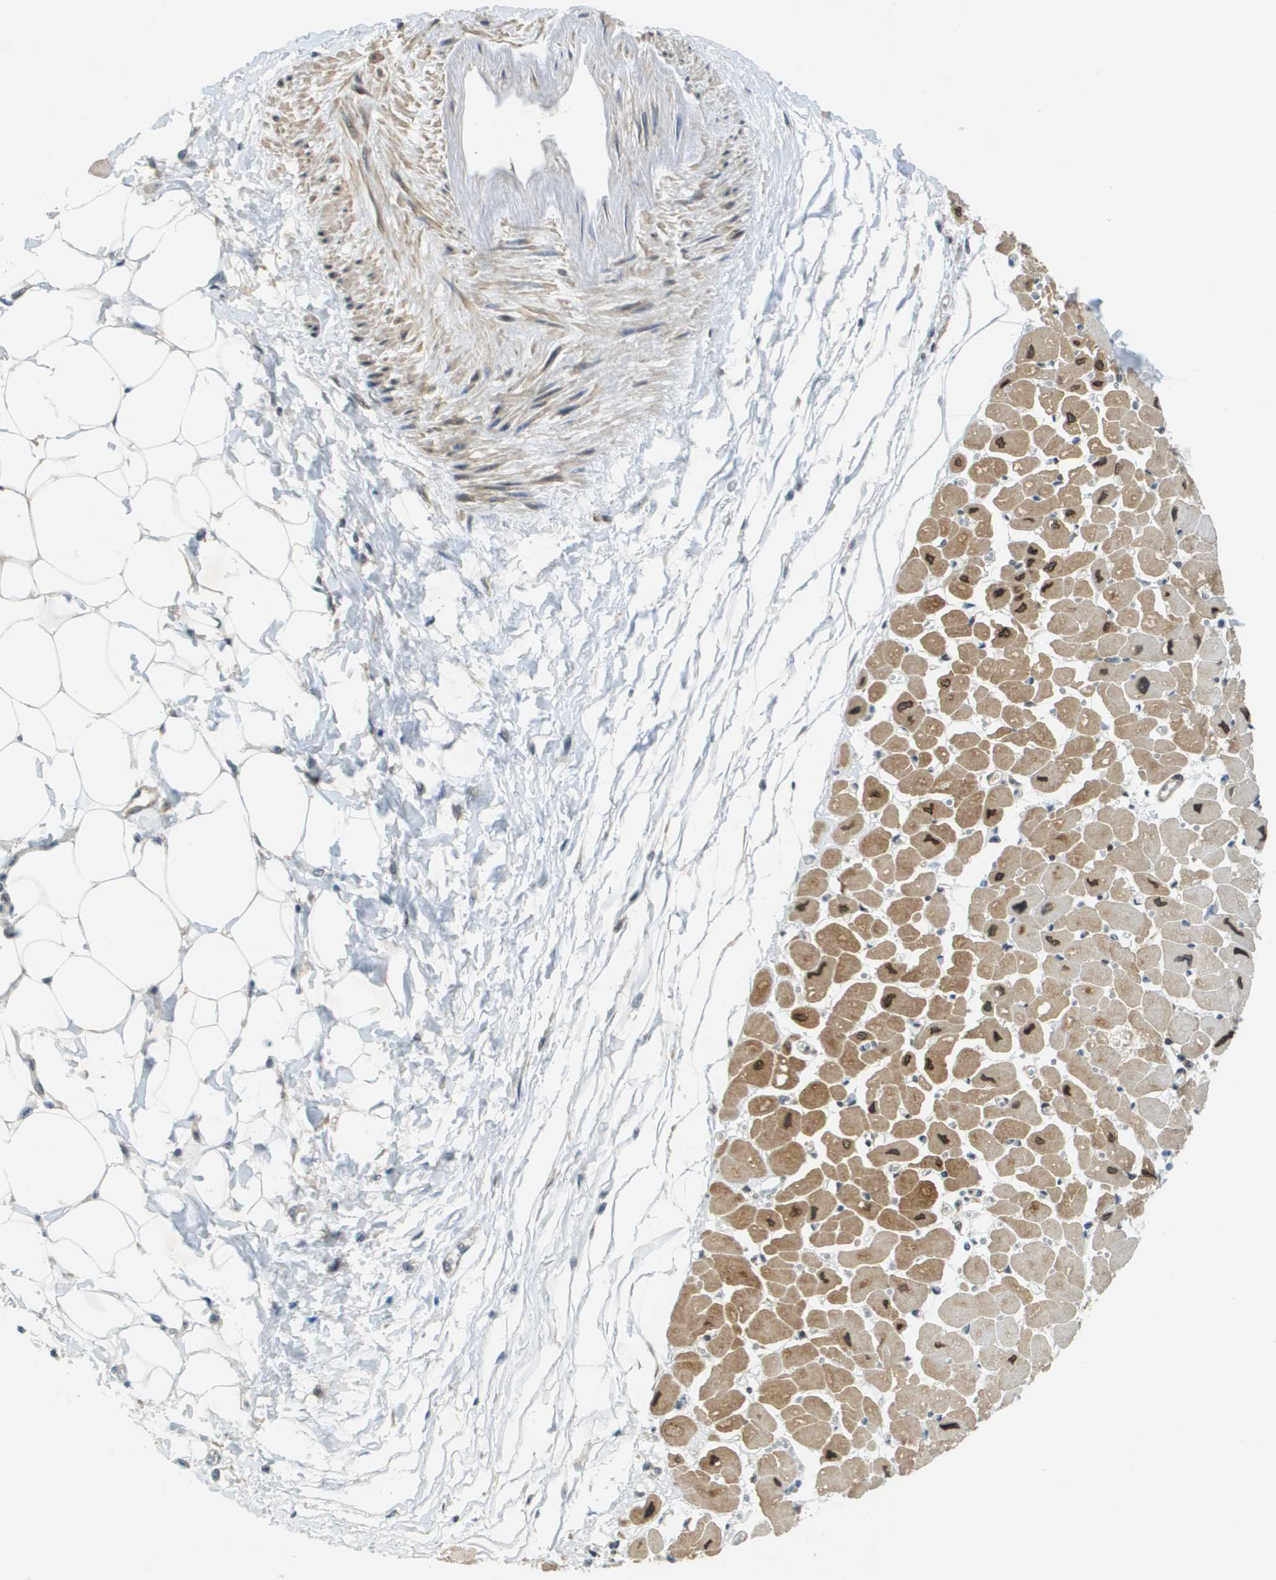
{"staining": {"intensity": "moderate", "quantity": ">75%", "location": "cytoplasmic/membranous,nuclear"}, "tissue": "heart muscle", "cell_type": "Cardiomyocytes", "image_type": "normal", "snomed": [{"axis": "morphology", "description": "Normal tissue, NOS"}, {"axis": "topography", "description": "Heart"}], "caption": "A brown stain highlights moderate cytoplasmic/membranous,nuclear expression of a protein in cardiomyocytes of normal heart muscle. (brown staining indicates protein expression, while blue staining denotes nuclei).", "gene": "ARID1B", "patient": {"sex": "female", "age": 54}}